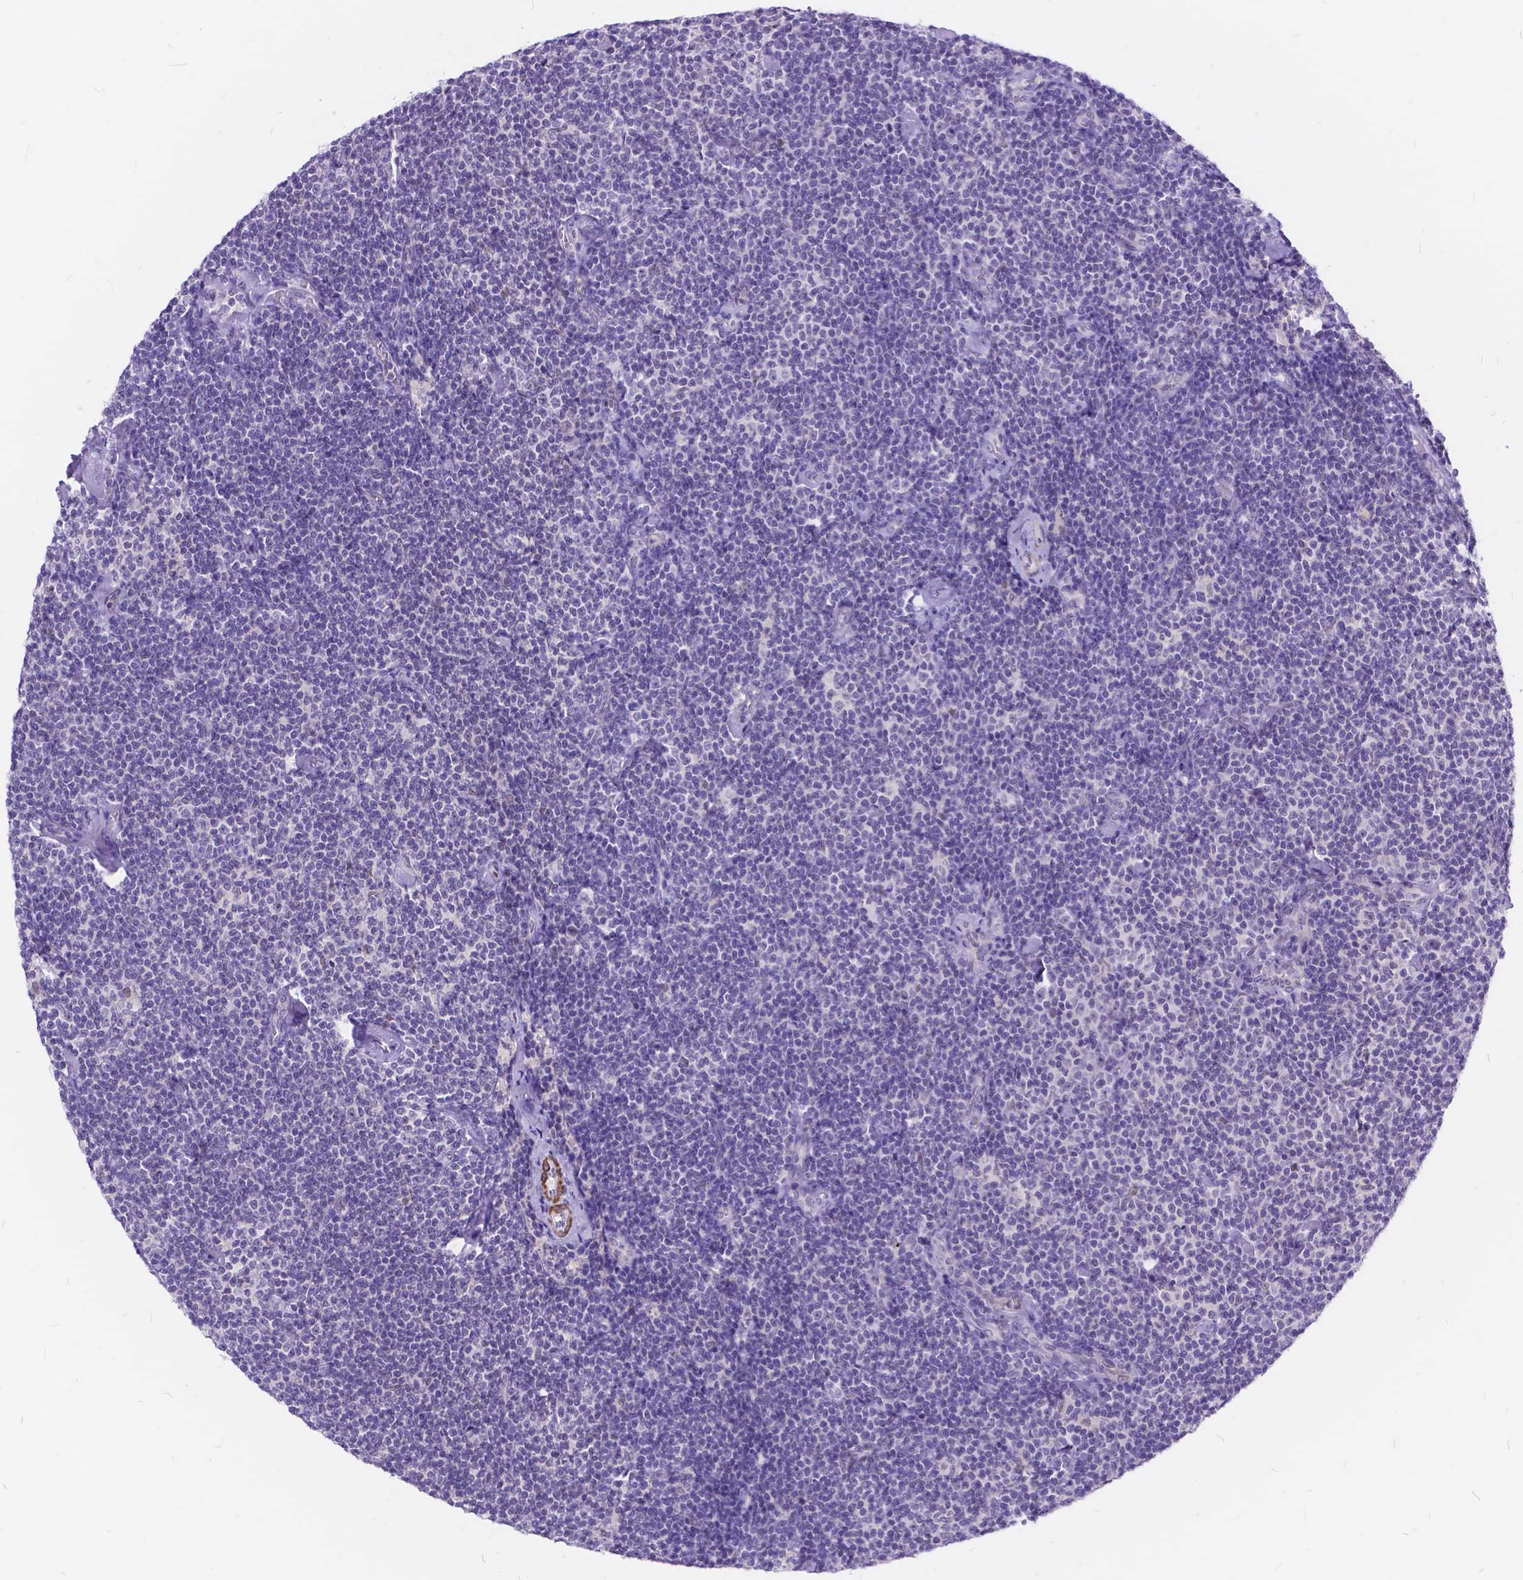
{"staining": {"intensity": "negative", "quantity": "none", "location": "none"}, "tissue": "lymphoma", "cell_type": "Tumor cells", "image_type": "cancer", "snomed": [{"axis": "morphology", "description": "Malignant lymphoma, non-Hodgkin's type, Low grade"}, {"axis": "topography", "description": "Lymph node"}], "caption": "Histopathology image shows no significant protein staining in tumor cells of low-grade malignant lymphoma, non-Hodgkin's type. (Brightfield microscopy of DAB immunohistochemistry (IHC) at high magnification).", "gene": "MAN2C1", "patient": {"sex": "male", "age": 81}}